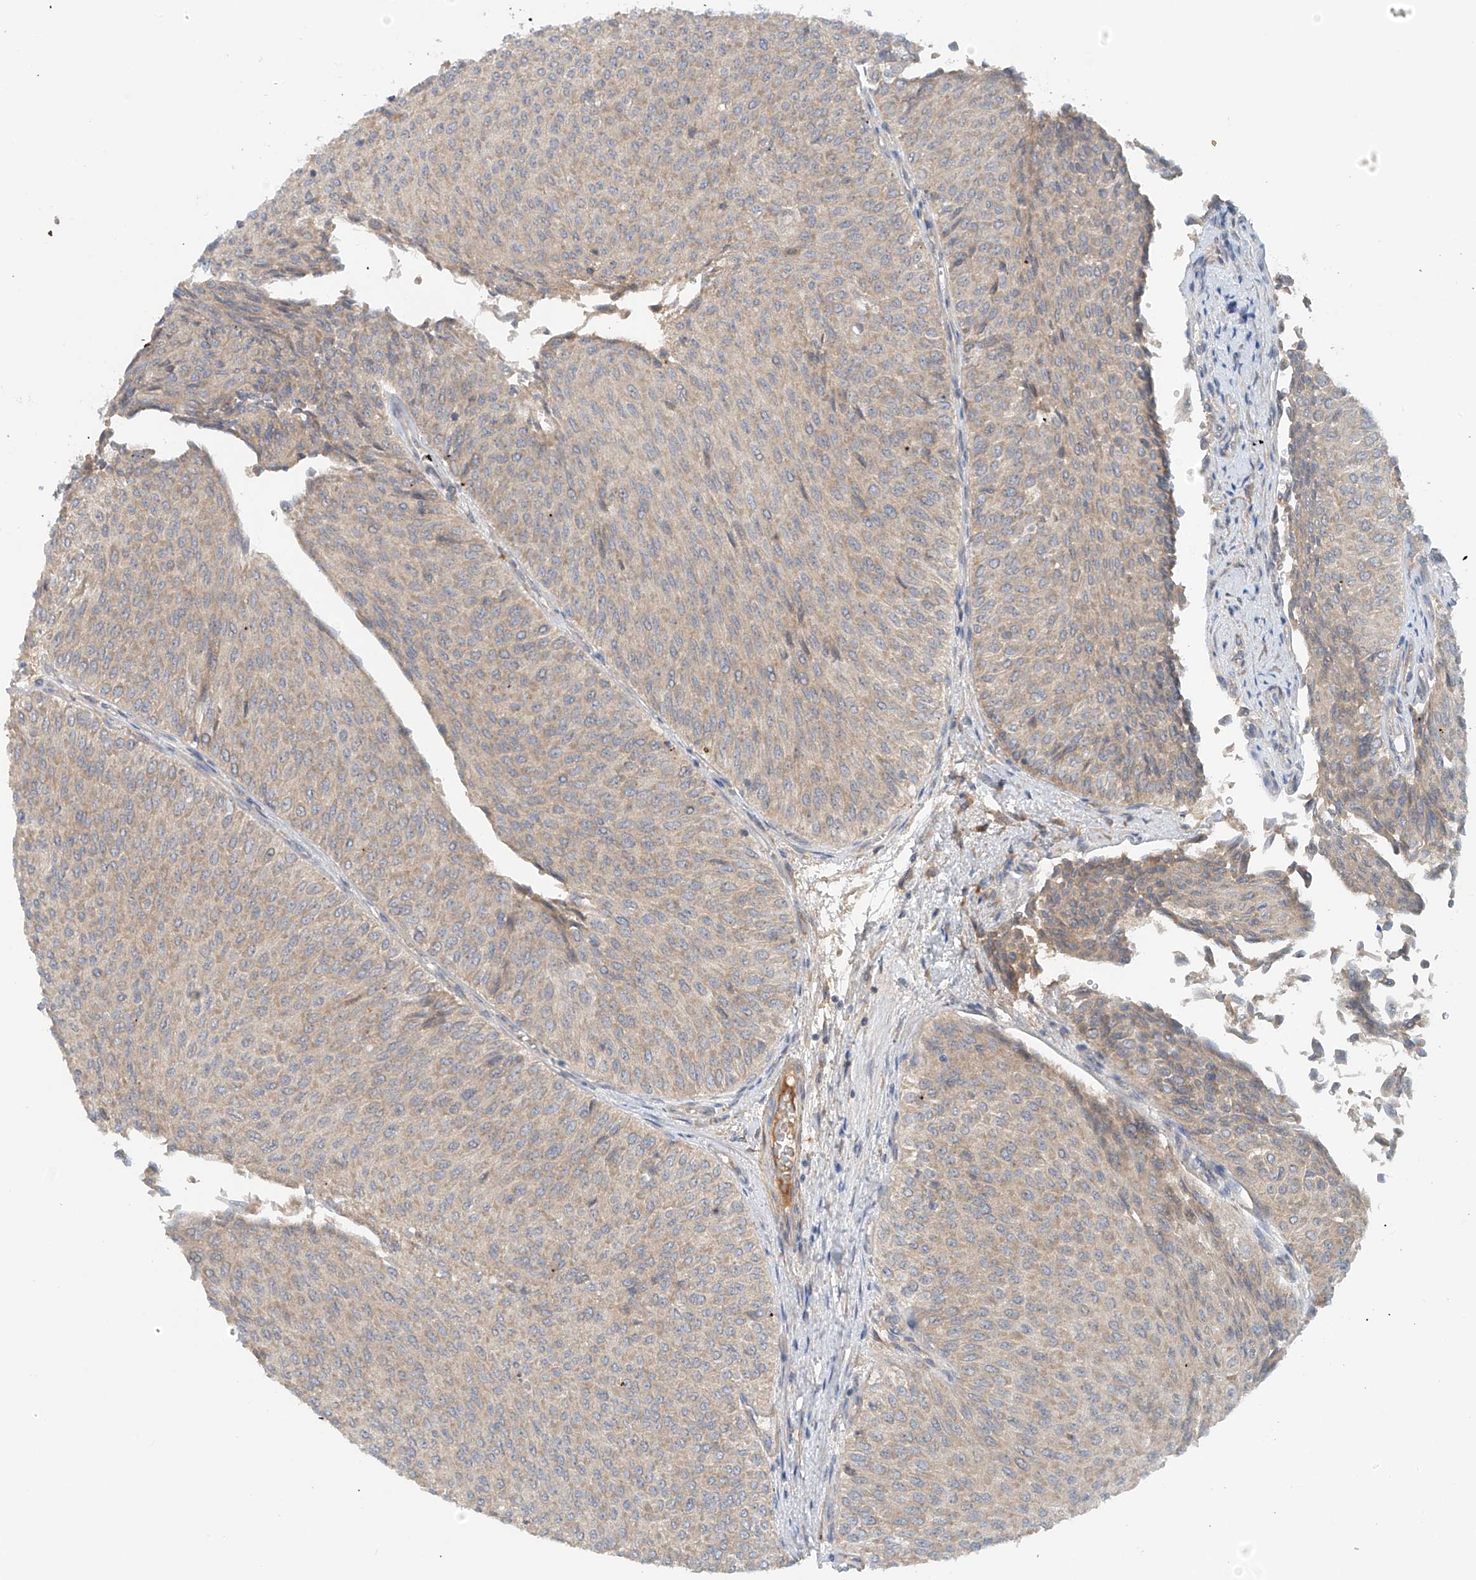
{"staining": {"intensity": "weak", "quantity": ">75%", "location": "cytoplasmic/membranous"}, "tissue": "urothelial cancer", "cell_type": "Tumor cells", "image_type": "cancer", "snomed": [{"axis": "morphology", "description": "Urothelial carcinoma, Low grade"}, {"axis": "topography", "description": "Urinary bladder"}], "caption": "Tumor cells demonstrate low levels of weak cytoplasmic/membranous staining in about >75% of cells in human urothelial carcinoma (low-grade).", "gene": "LYRM9", "patient": {"sex": "male", "age": 78}}